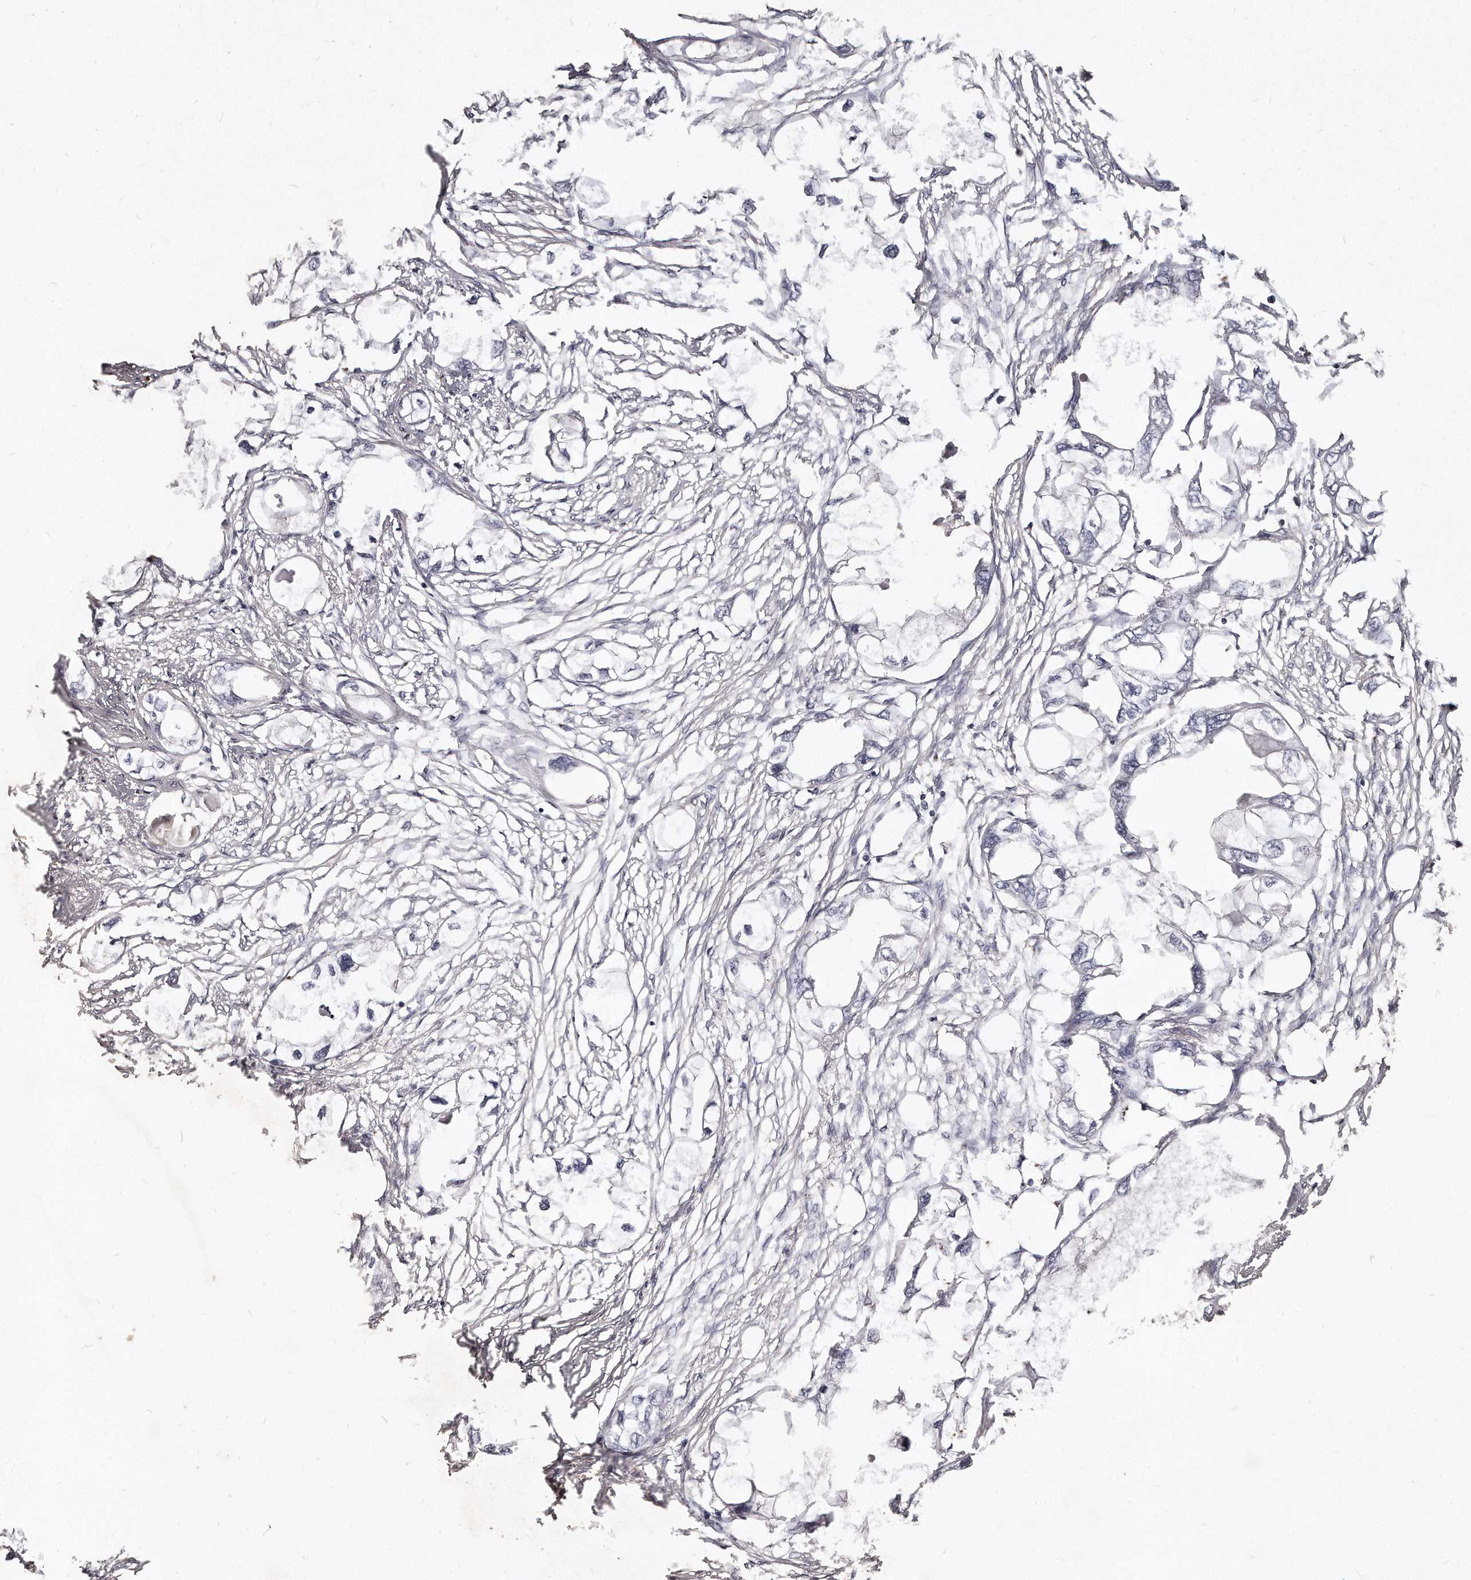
{"staining": {"intensity": "negative", "quantity": "none", "location": "none"}, "tissue": "endometrial cancer", "cell_type": "Tumor cells", "image_type": "cancer", "snomed": [{"axis": "morphology", "description": "Adenocarcinoma, NOS"}, {"axis": "morphology", "description": "Adenocarcinoma, metastatic, NOS"}, {"axis": "topography", "description": "Adipose tissue"}, {"axis": "topography", "description": "Endometrium"}], "caption": "Image shows no significant protein staining in tumor cells of metastatic adenocarcinoma (endometrial).", "gene": "LMOD1", "patient": {"sex": "female", "age": 67}}